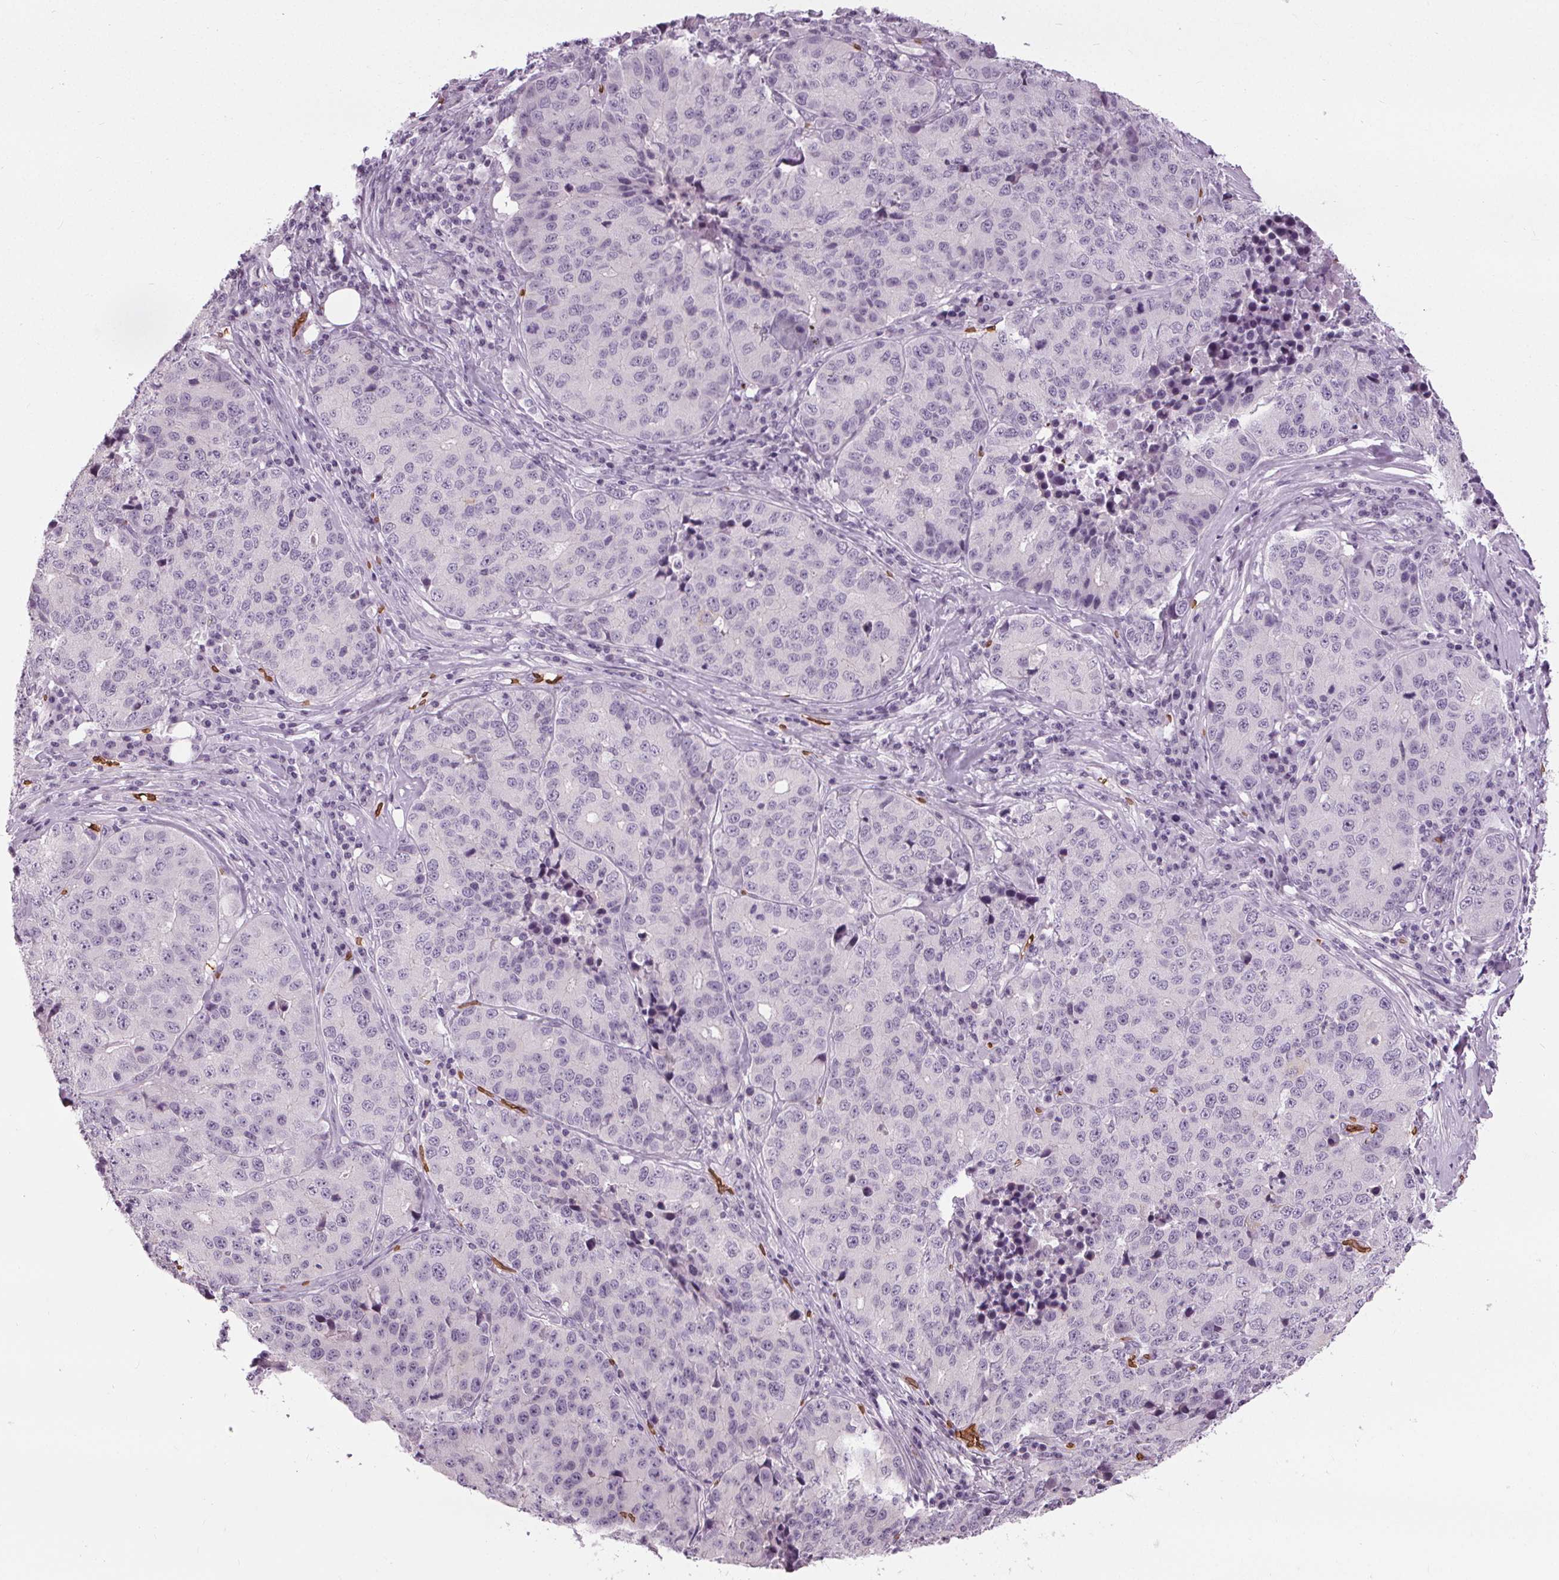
{"staining": {"intensity": "negative", "quantity": "none", "location": "none"}, "tissue": "stomach cancer", "cell_type": "Tumor cells", "image_type": "cancer", "snomed": [{"axis": "morphology", "description": "Adenocarcinoma, NOS"}, {"axis": "topography", "description": "Stomach"}], "caption": "DAB (3,3'-diaminobenzidine) immunohistochemical staining of human stomach cancer (adenocarcinoma) exhibits no significant expression in tumor cells.", "gene": "SLC4A1", "patient": {"sex": "male", "age": 71}}